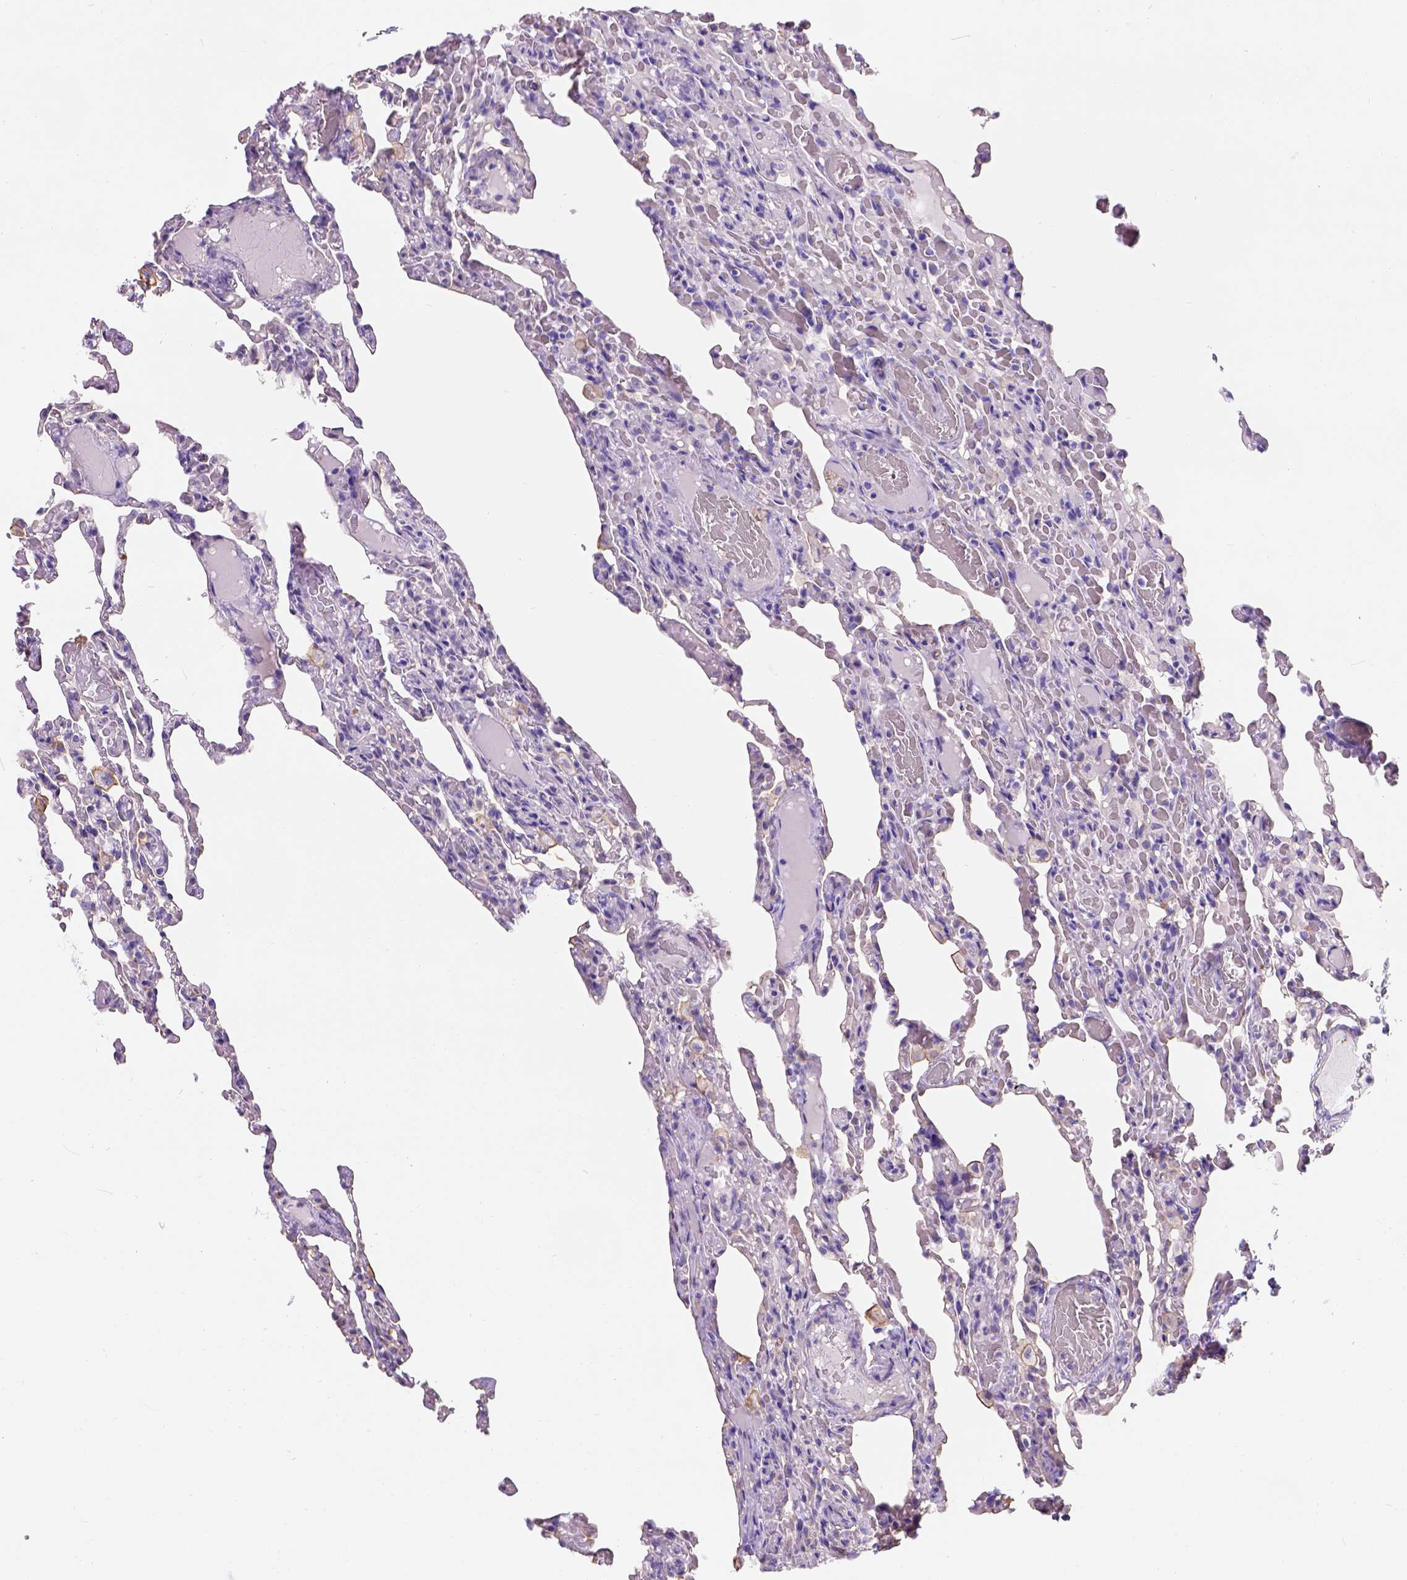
{"staining": {"intensity": "negative", "quantity": "none", "location": "none"}, "tissue": "lung", "cell_type": "Alveolar cells", "image_type": "normal", "snomed": [{"axis": "morphology", "description": "Normal tissue, NOS"}, {"axis": "topography", "description": "Lung"}], "caption": "An image of lung stained for a protein demonstrates no brown staining in alveolar cells. (Brightfield microscopy of DAB immunohistochemistry (IHC) at high magnification).", "gene": "PHF7", "patient": {"sex": "female", "age": 43}}